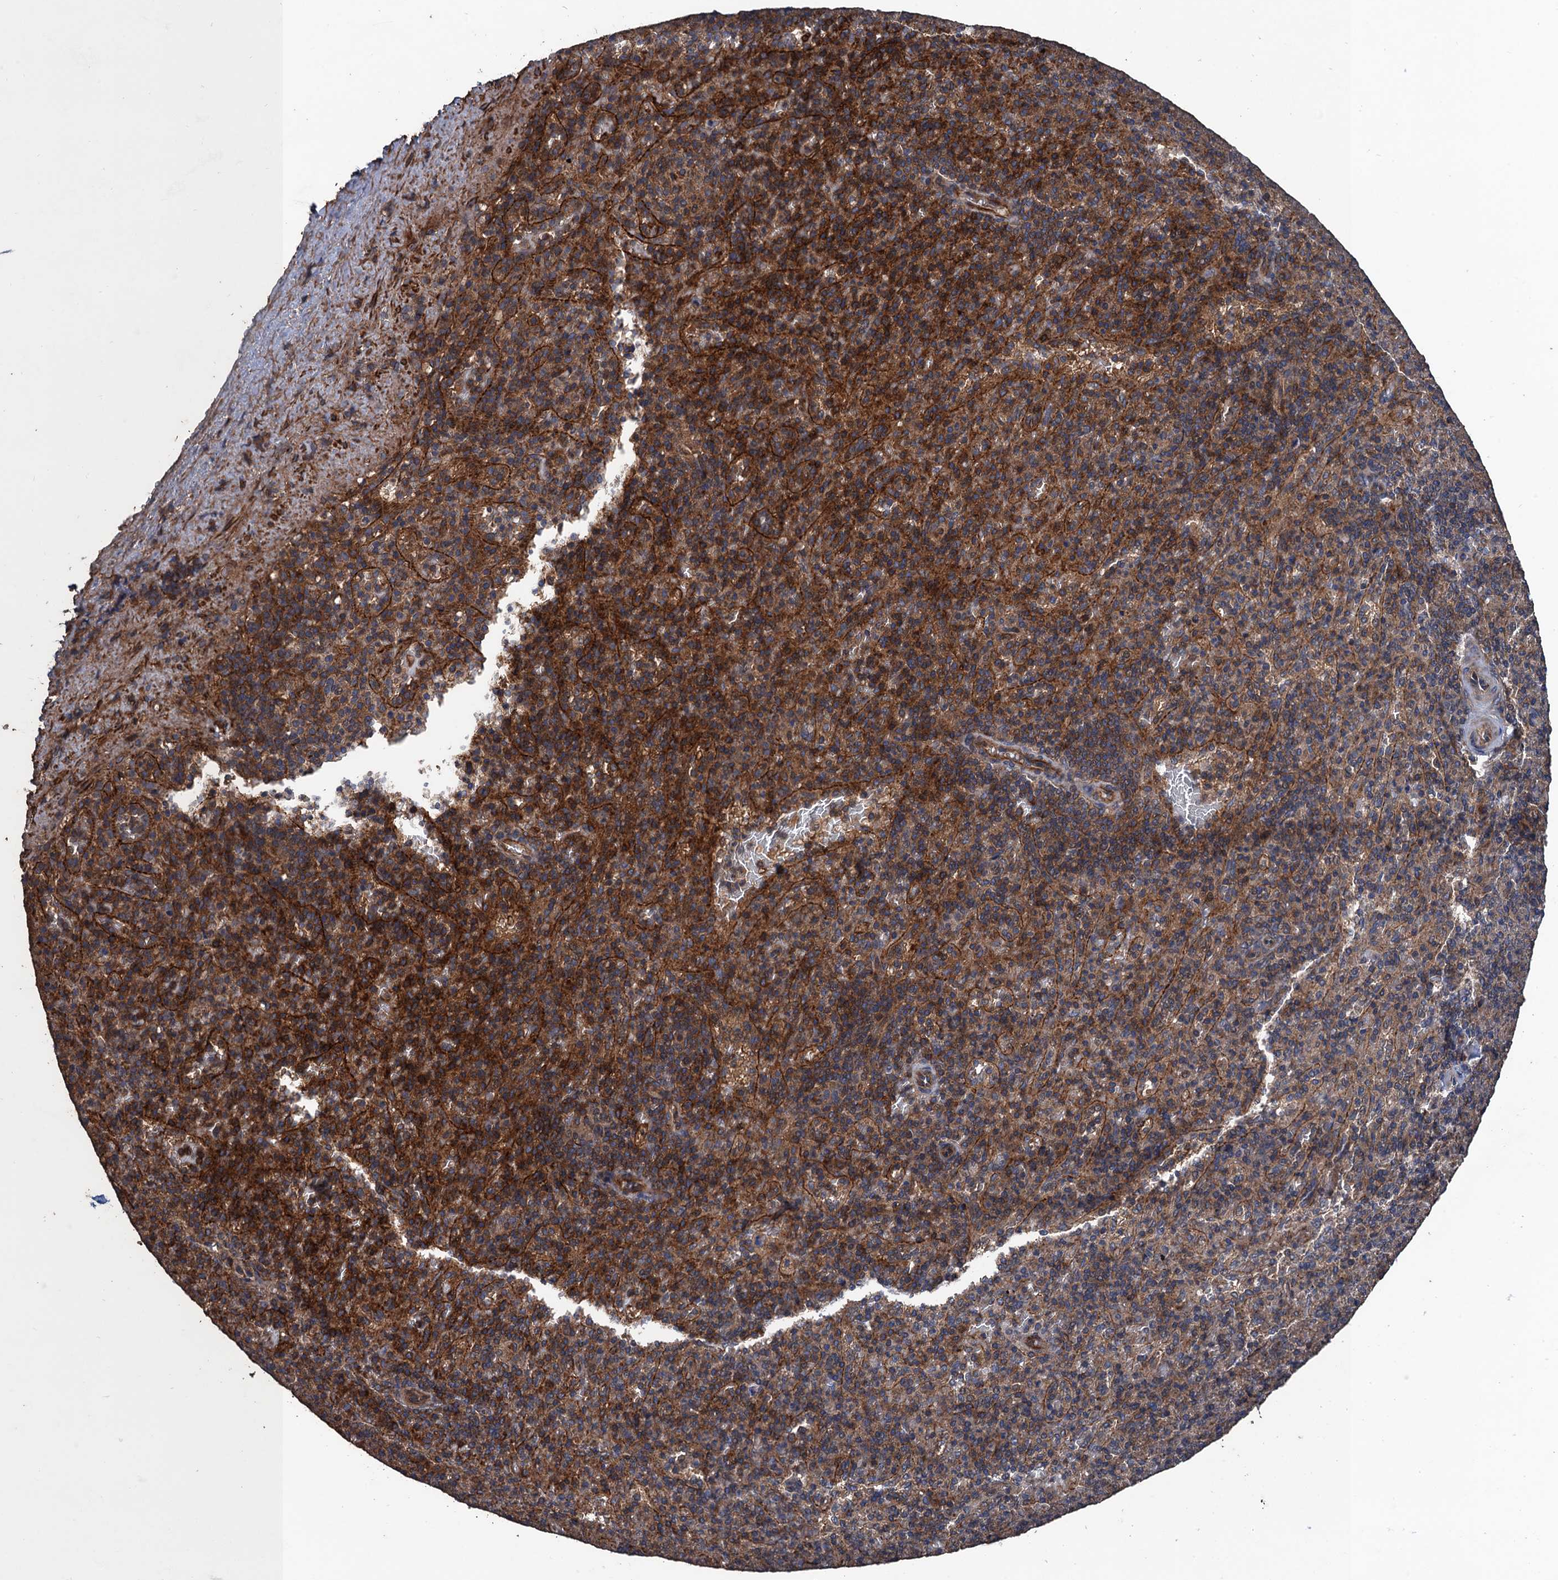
{"staining": {"intensity": "moderate", "quantity": "25%-75%", "location": "cytoplasmic/membranous"}, "tissue": "spleen", "cell_type": "Cells in red pulp", "image_type": "normal", "snomed": [{"axis": "morphology", "description": "Normal tissue, NOS"}, {"axis": "topography", "description": "Spleen"}], "caption": "Cells in red pulp reveal medium levels of moderate cytoplasmic/membranous positivity in about 25%-75% of cells in normal spleen. The staining was performed using DAB to visualize the protein expression in brown, while the nuclei were stained in blue with hematoxylin (Magnification: 20x).", "gene": "PPP4R1", "patient": {"sex": "male", "age": 82}}